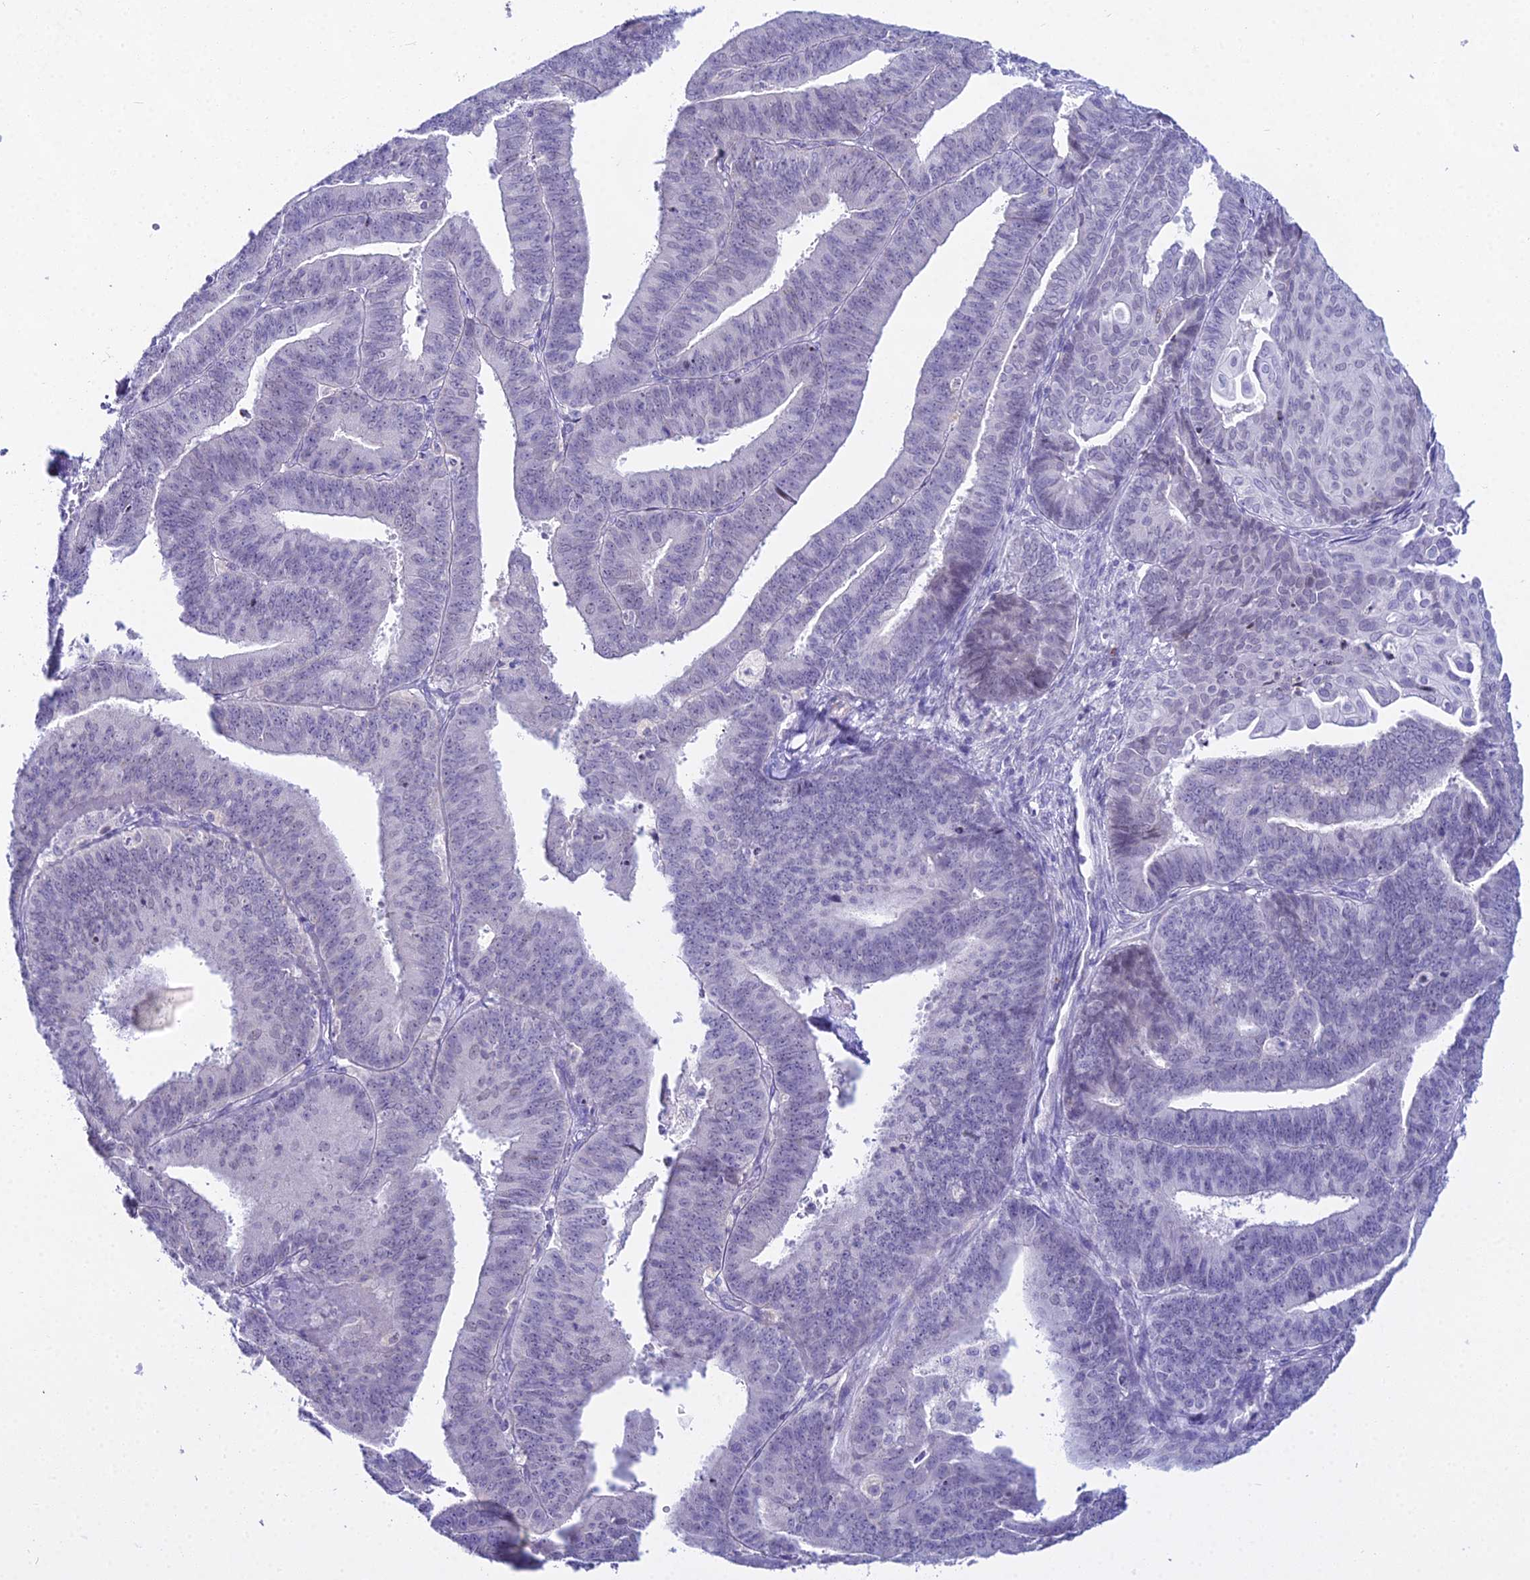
{"staining": {"intensity": "negative", "quantity": "none", "location": "none"}, "tissue": "endometrial cancer", "cell_type": "Tumor cells", "image_type": "cancer", "snomed": [{"axis": "morphology", "description": "Adenocarcinoma, NOS"}, {"axis": "topography", "description": "Endometrium"}], "caption": "High power microscopy micrograph of an immunohistochemistry (IHC) photomicrograph of adenocarcinoma (endometrial), revealing no significant expression in tumor cells. (Stains: DAB immunohistochemistry (IHC) with hematoxylin counter stain, Microscopy: brightfield microscopy at high magnification).", "gene": "CGB2", "patient": {"sex": "female", "age": 73}}